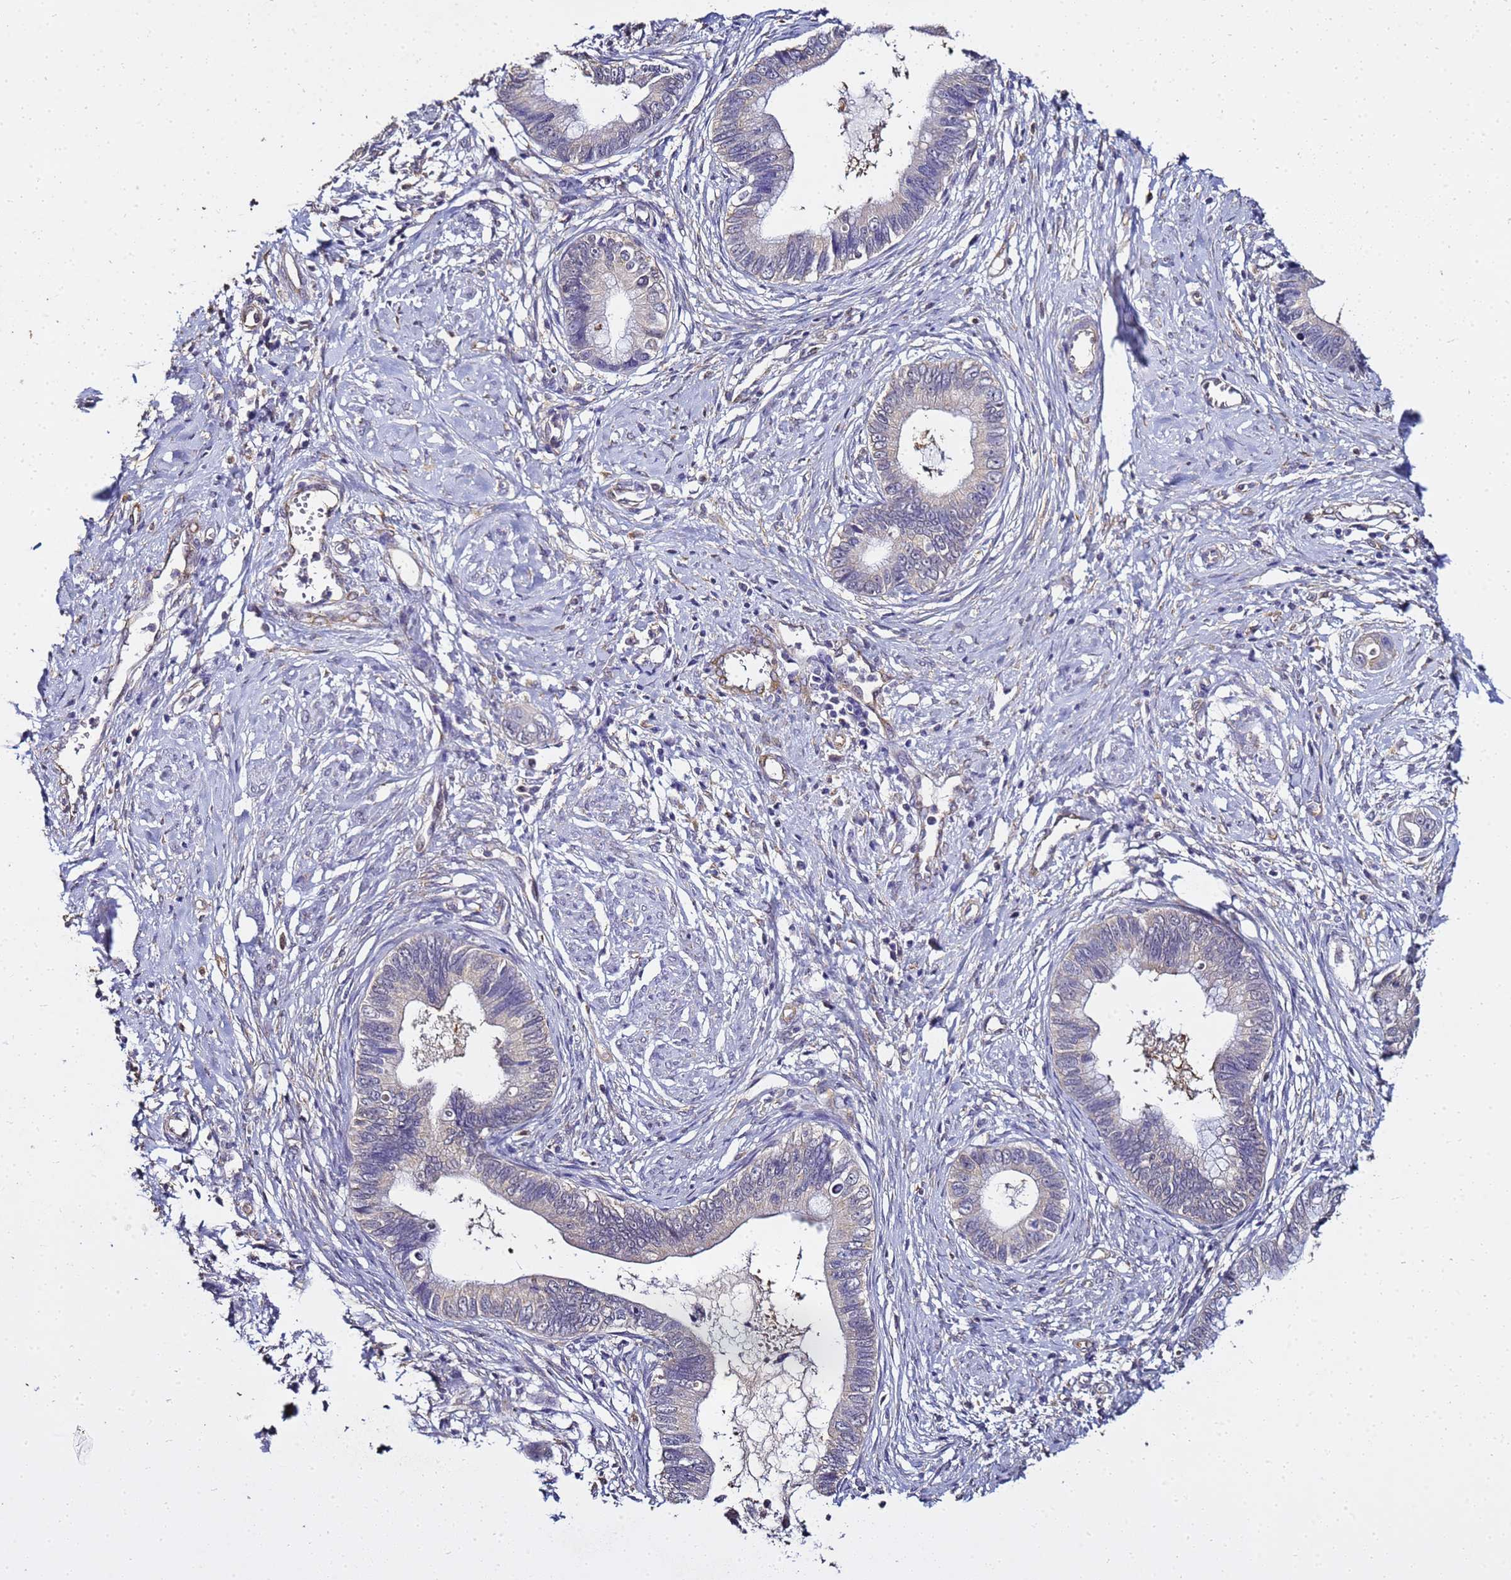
{"staining": {"intensity": "negative", "quantity": "none", "location": "none"}, "tissue": "cervical cancer", "cell_type": "Tumor cells", "image_type": "cancer", "snomed": [{"axis": "morphology", "description": "Adenocarcinoma, NOS"}, {"axis": "topography", "description": "Cervix"}], "caption": "Cervical adenocarcinoma stained for a protein using immunohistochemistry (IHC) exhibits no expression tumor cells.", "gene": "ENOPH1", "patient": {"sex": "female", "age": 44}}